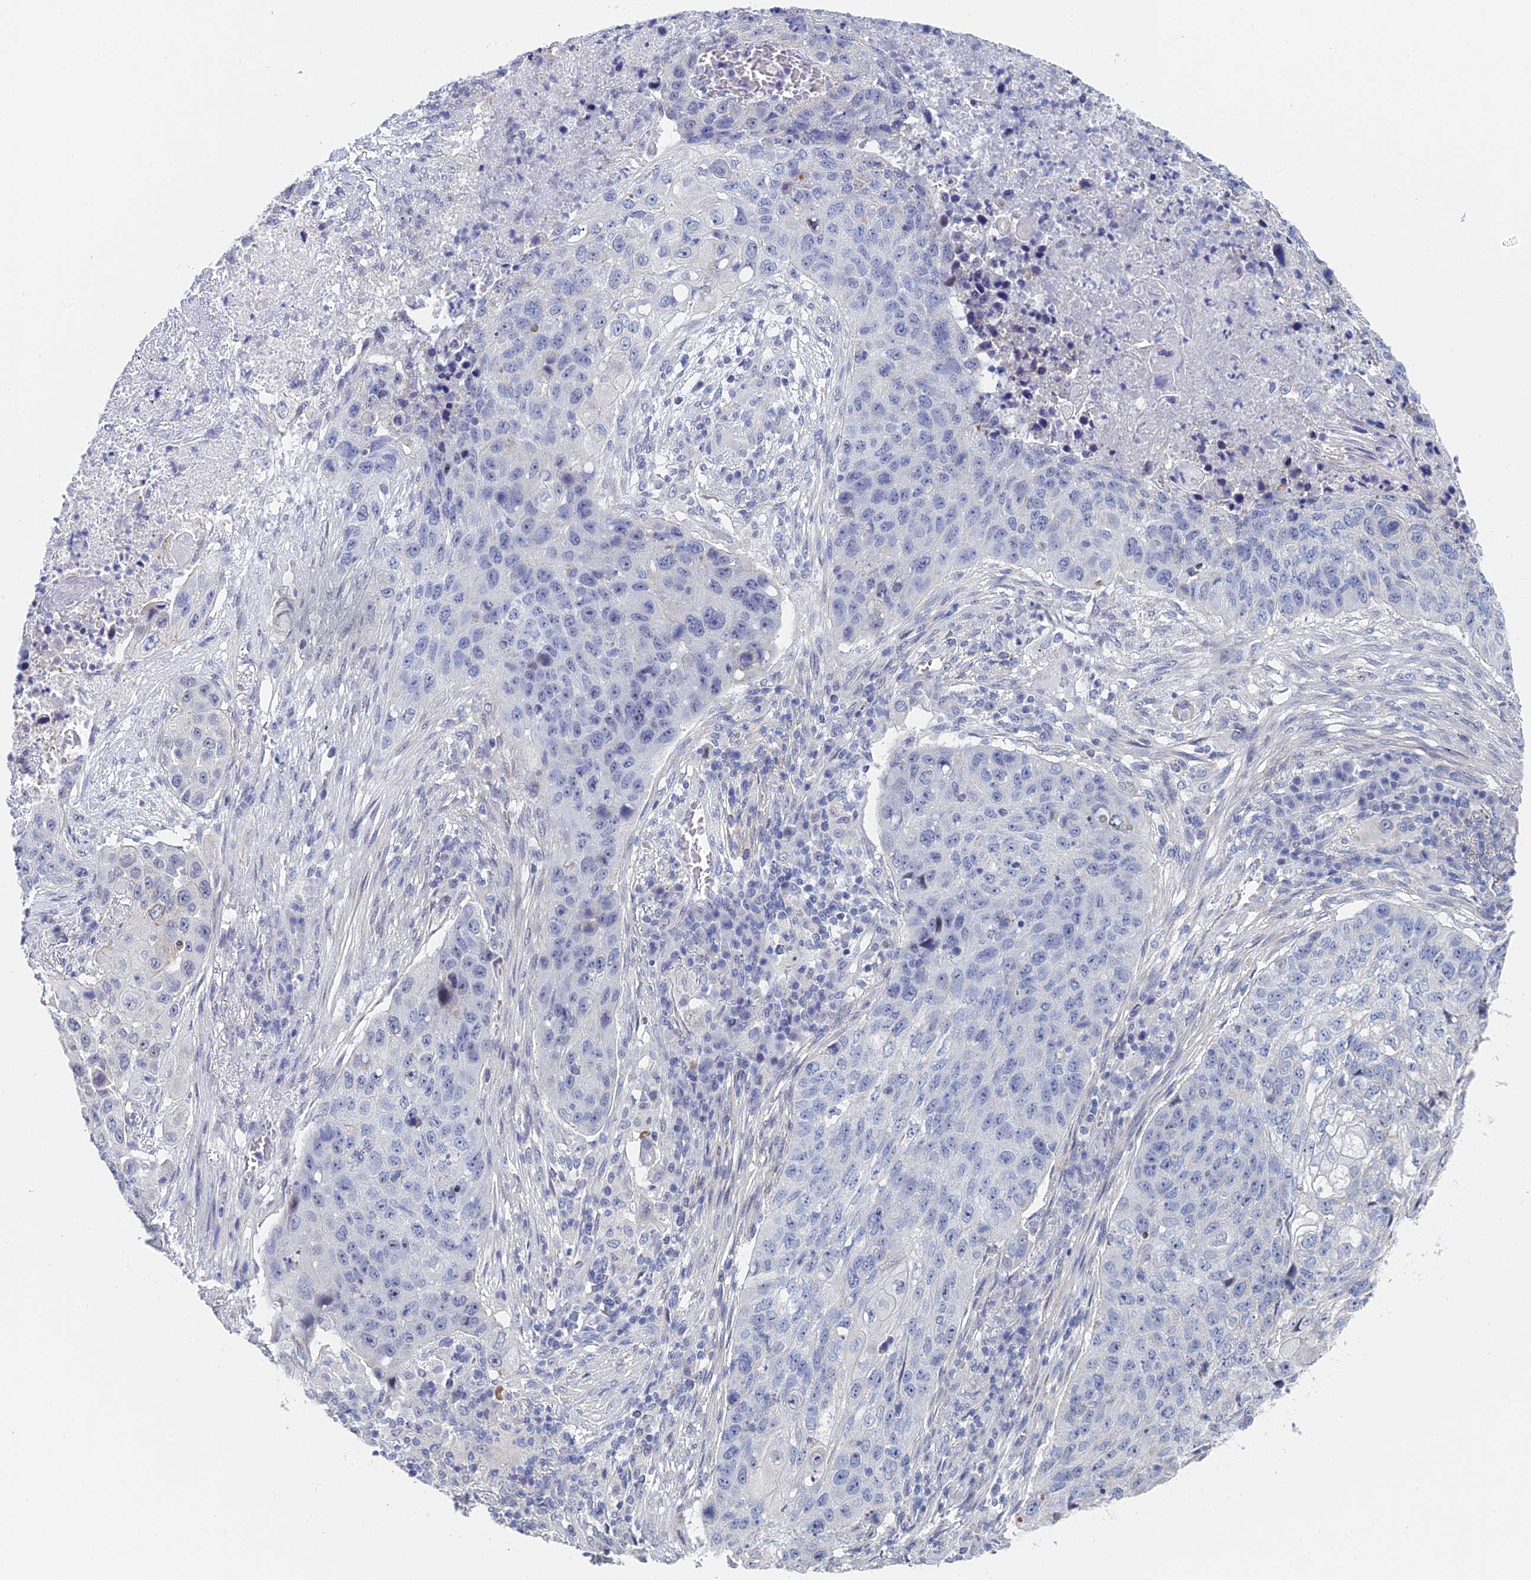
{"staining": {"intensity": "negative", "quantity": "none", "location": "none"}, "tissue": "lung cancer", "cell_type": "Tumor cells", "image_type": "cancer", "snomed": [{"axis": "morphology", "description": "Squamous cell carcinoma, NOS"}, {"axis": "topography", "description": "Lung"}], "caption": "The photomicrograph reveals no significant positivity in tumor cells of squamous cell carcinoma (lung).", "gene": "GMNC", "patient": {"sex": "female", "age": 63}}